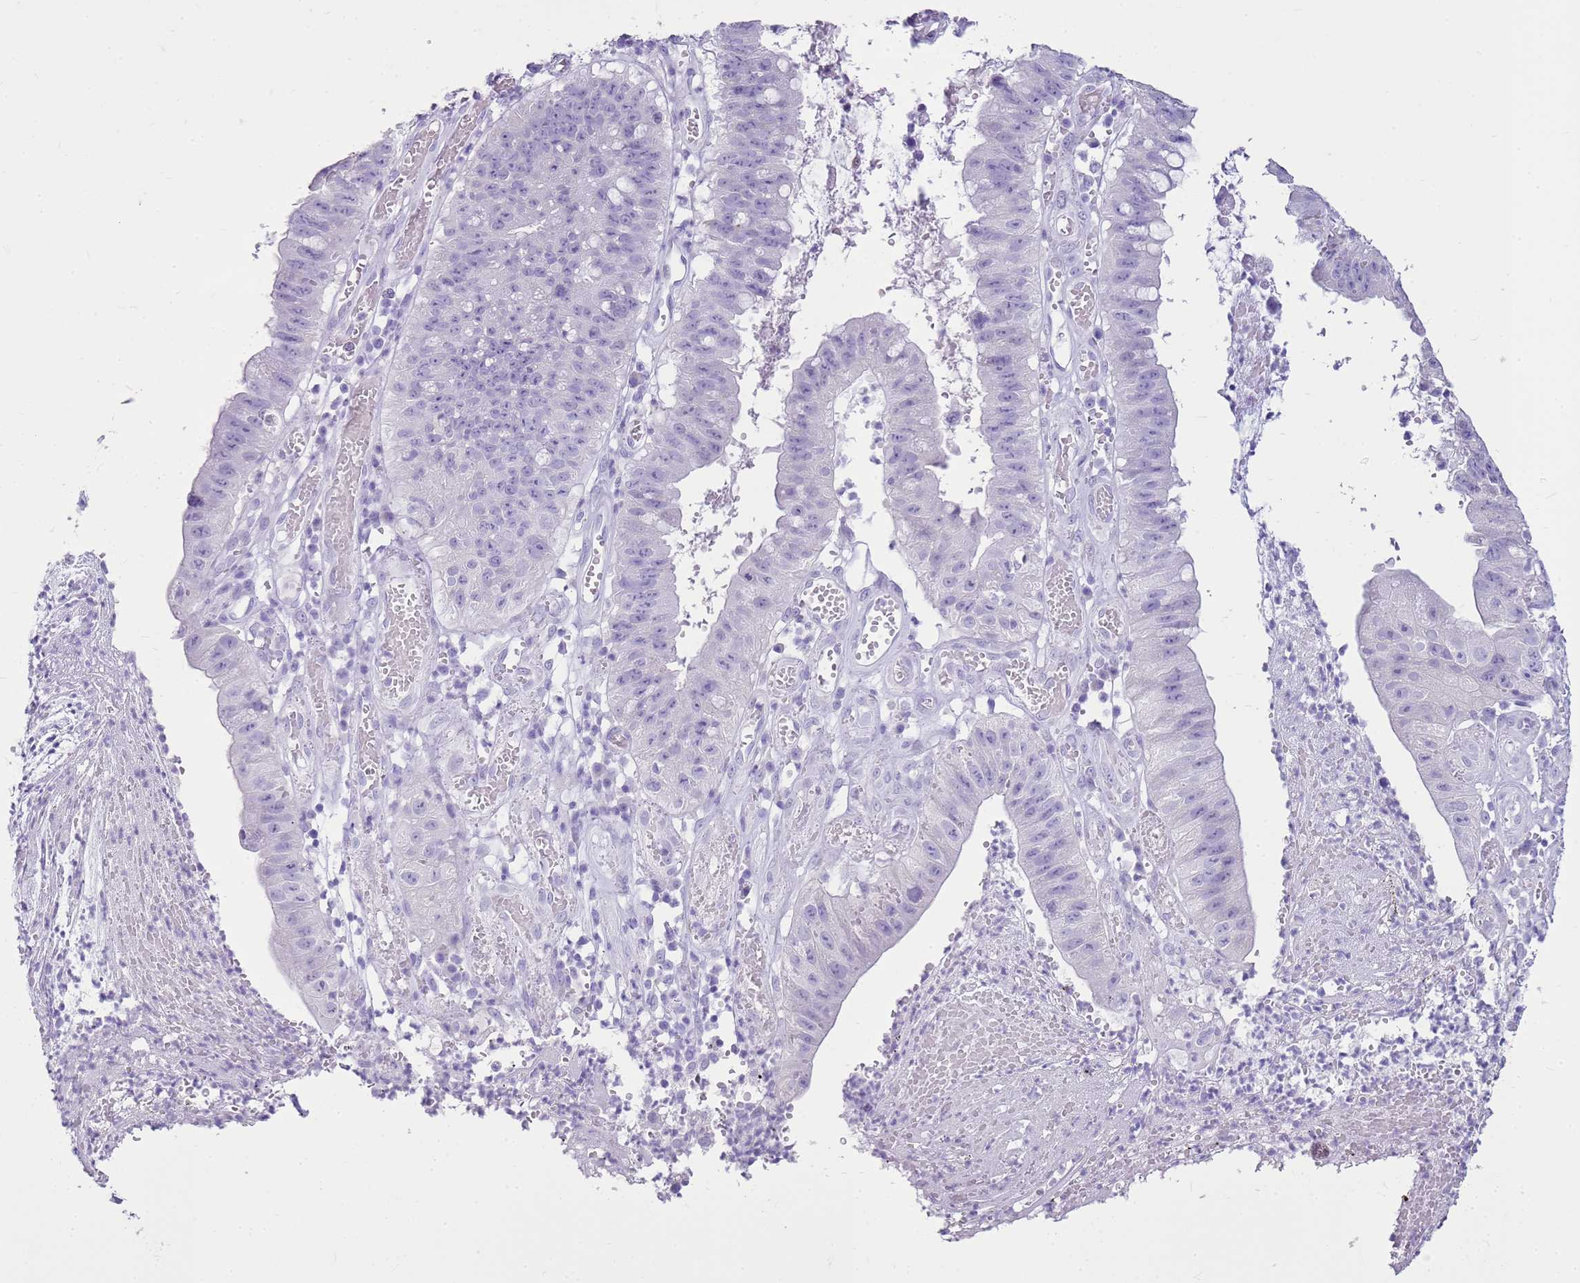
{"staining": {"intensity": "negative", "quantity": "none", "location": "none"}, "tissue": "stomach cancer", "cell_type": "Tumor cells", "image_type": "cancer", "snomed": [{"axis": "morphology", "description": "Adenocarcinoma, NOS"}, {"axis": "topography", "description": "Stomach"}], "caption": "There is no significant staining in tumor cells of stomach cancer.", "gene": "CA8", "patient": {"sex": "male", "age": 59}}